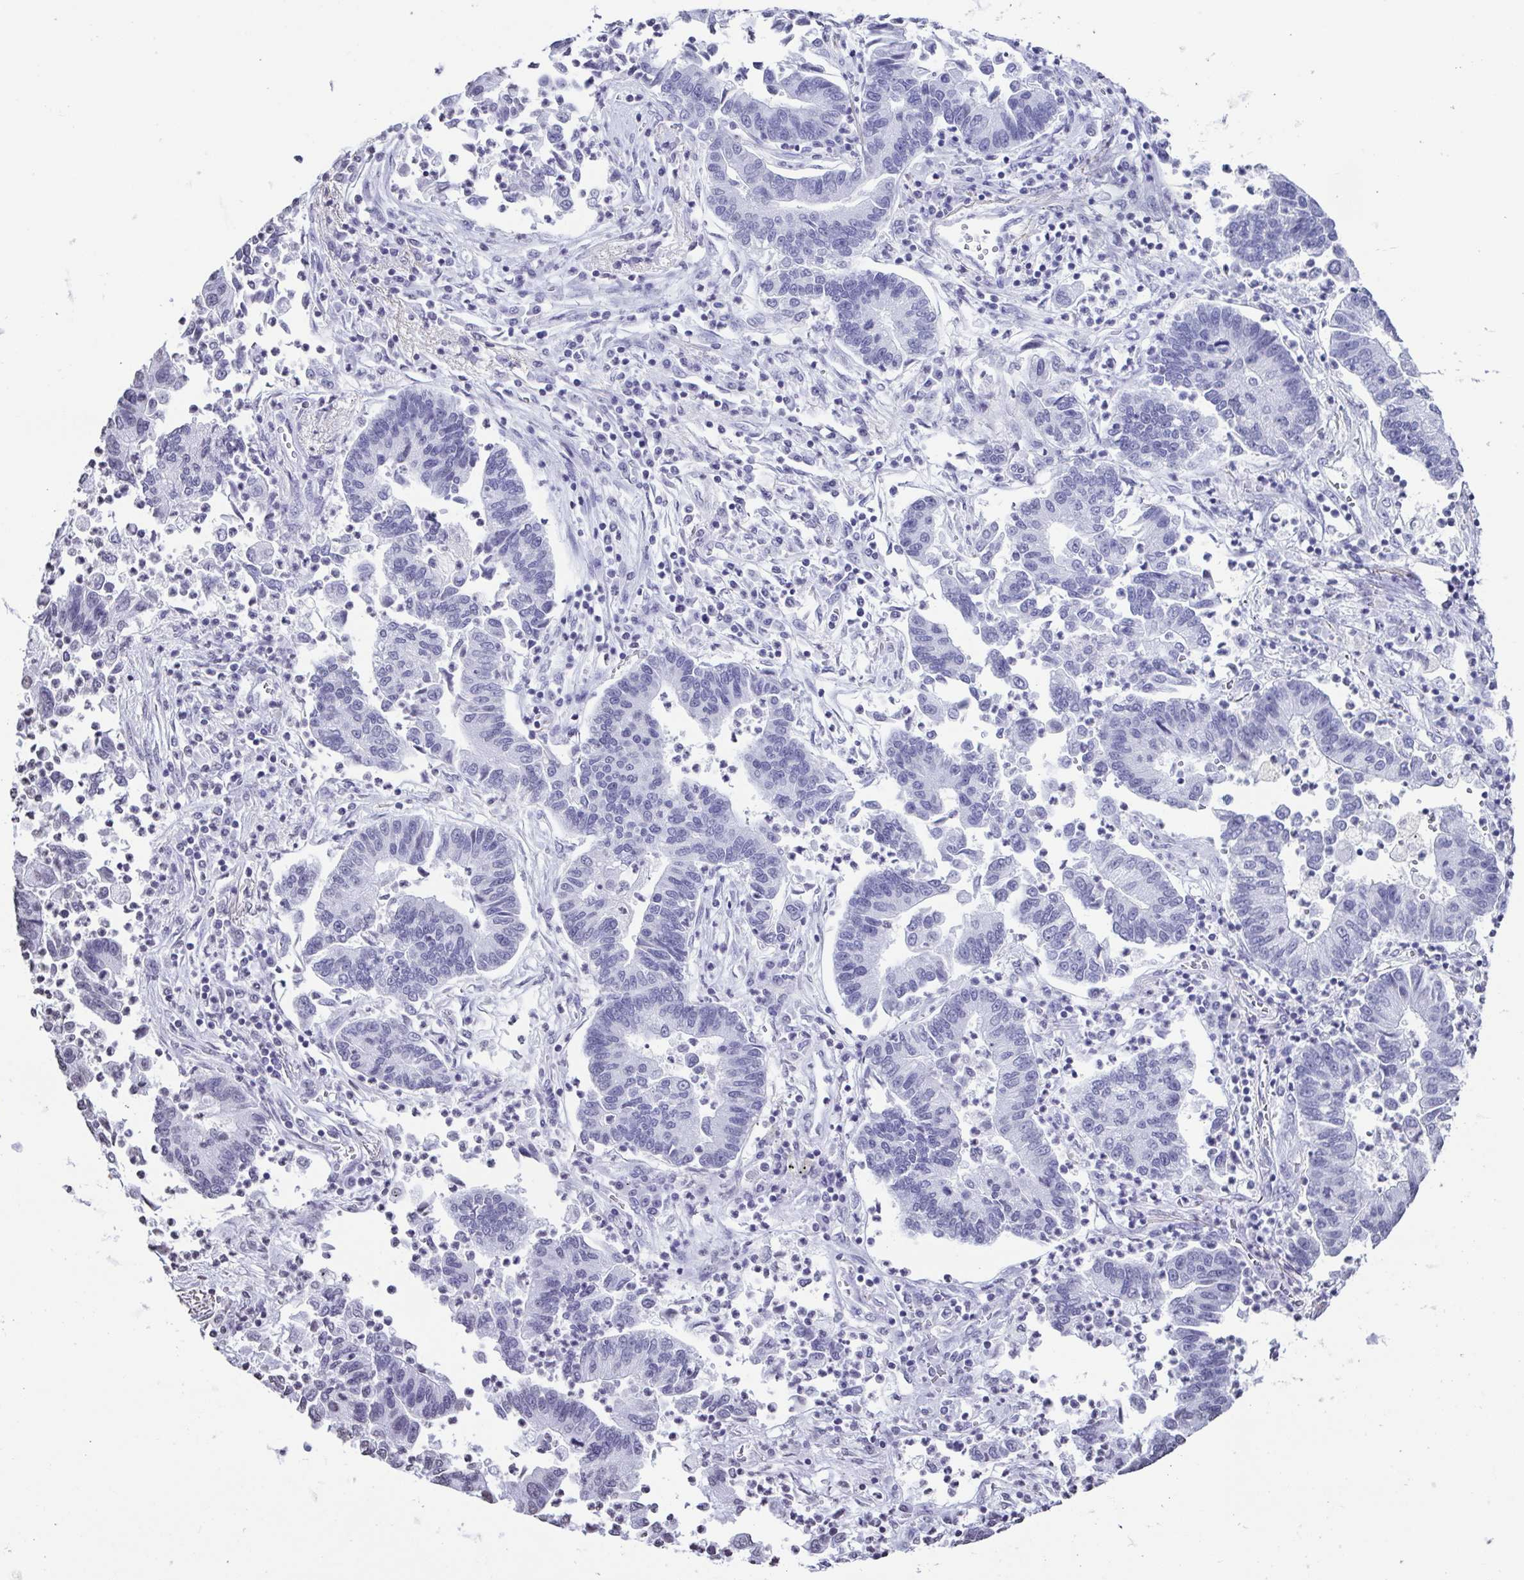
{"staining": {"intensity": "negative", "quantity": "none", "location": "none"}, "tissue": "lung cancer", "cell_type": "Tumor cells", "image_type": "cancer", "snomed": [{"axis": "morphology", "description": "Adenocarcinoma, NOS"}, {"axis": "topography", "description": "Lung"}], "caption": "Human lung adenocarcinoma stained for a protein using IHC displays no positivity in tumor cells.", "gene": "VCY1B", "patient": {"sex": "female", "age": 57}}